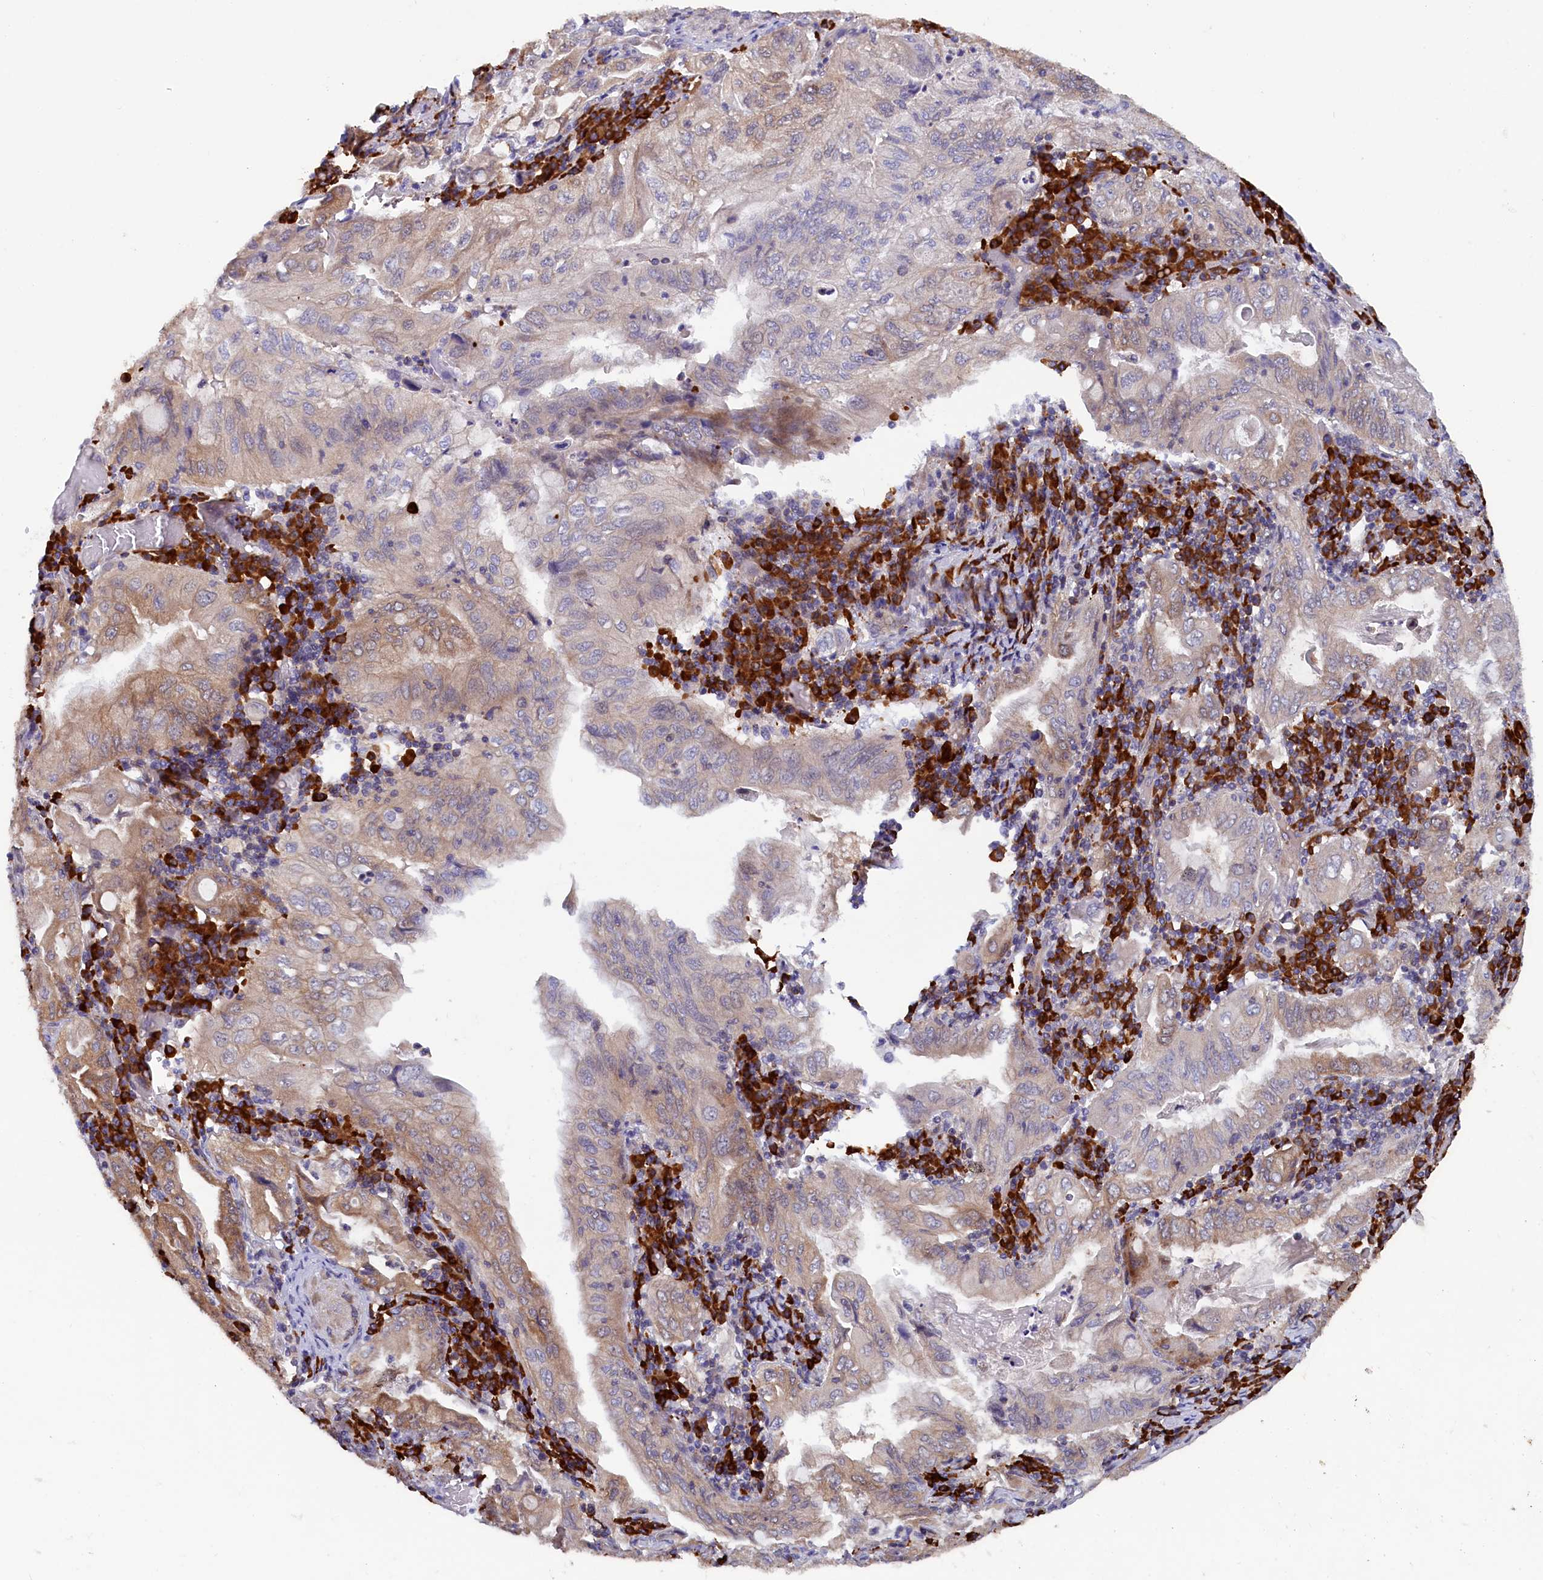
{"staining": {"intensity": "moderate", "quantity": "25%-75%", "location": "cytoplasmic/membranous"}, "tissue": "stomach cancer", "cell_type": "Tumor cells", "image_type": "cancer", "snomed": [{"axis": "morphology", "description": "Normal tissue, NOS"}, {"axis": "morphology", "description": "Adenocarcinoma, NOS"}, {"axis": "topography", "description": "Esophagus"}, {"axis": "topography", "description": "Stomach, upper"}, {"axis": "topography", "description": "Peripheral nerve tissue"}], "caption": "Tumor cells display medium levels of moderate cytoplasmic/membranous positivity in about 25%-75% of cells in human stomach cancer. (Brightfield microscopy of DAB IHC at high magnification).", "gene": "JPT2", "patient": {"sex": "male", "age": 62}}